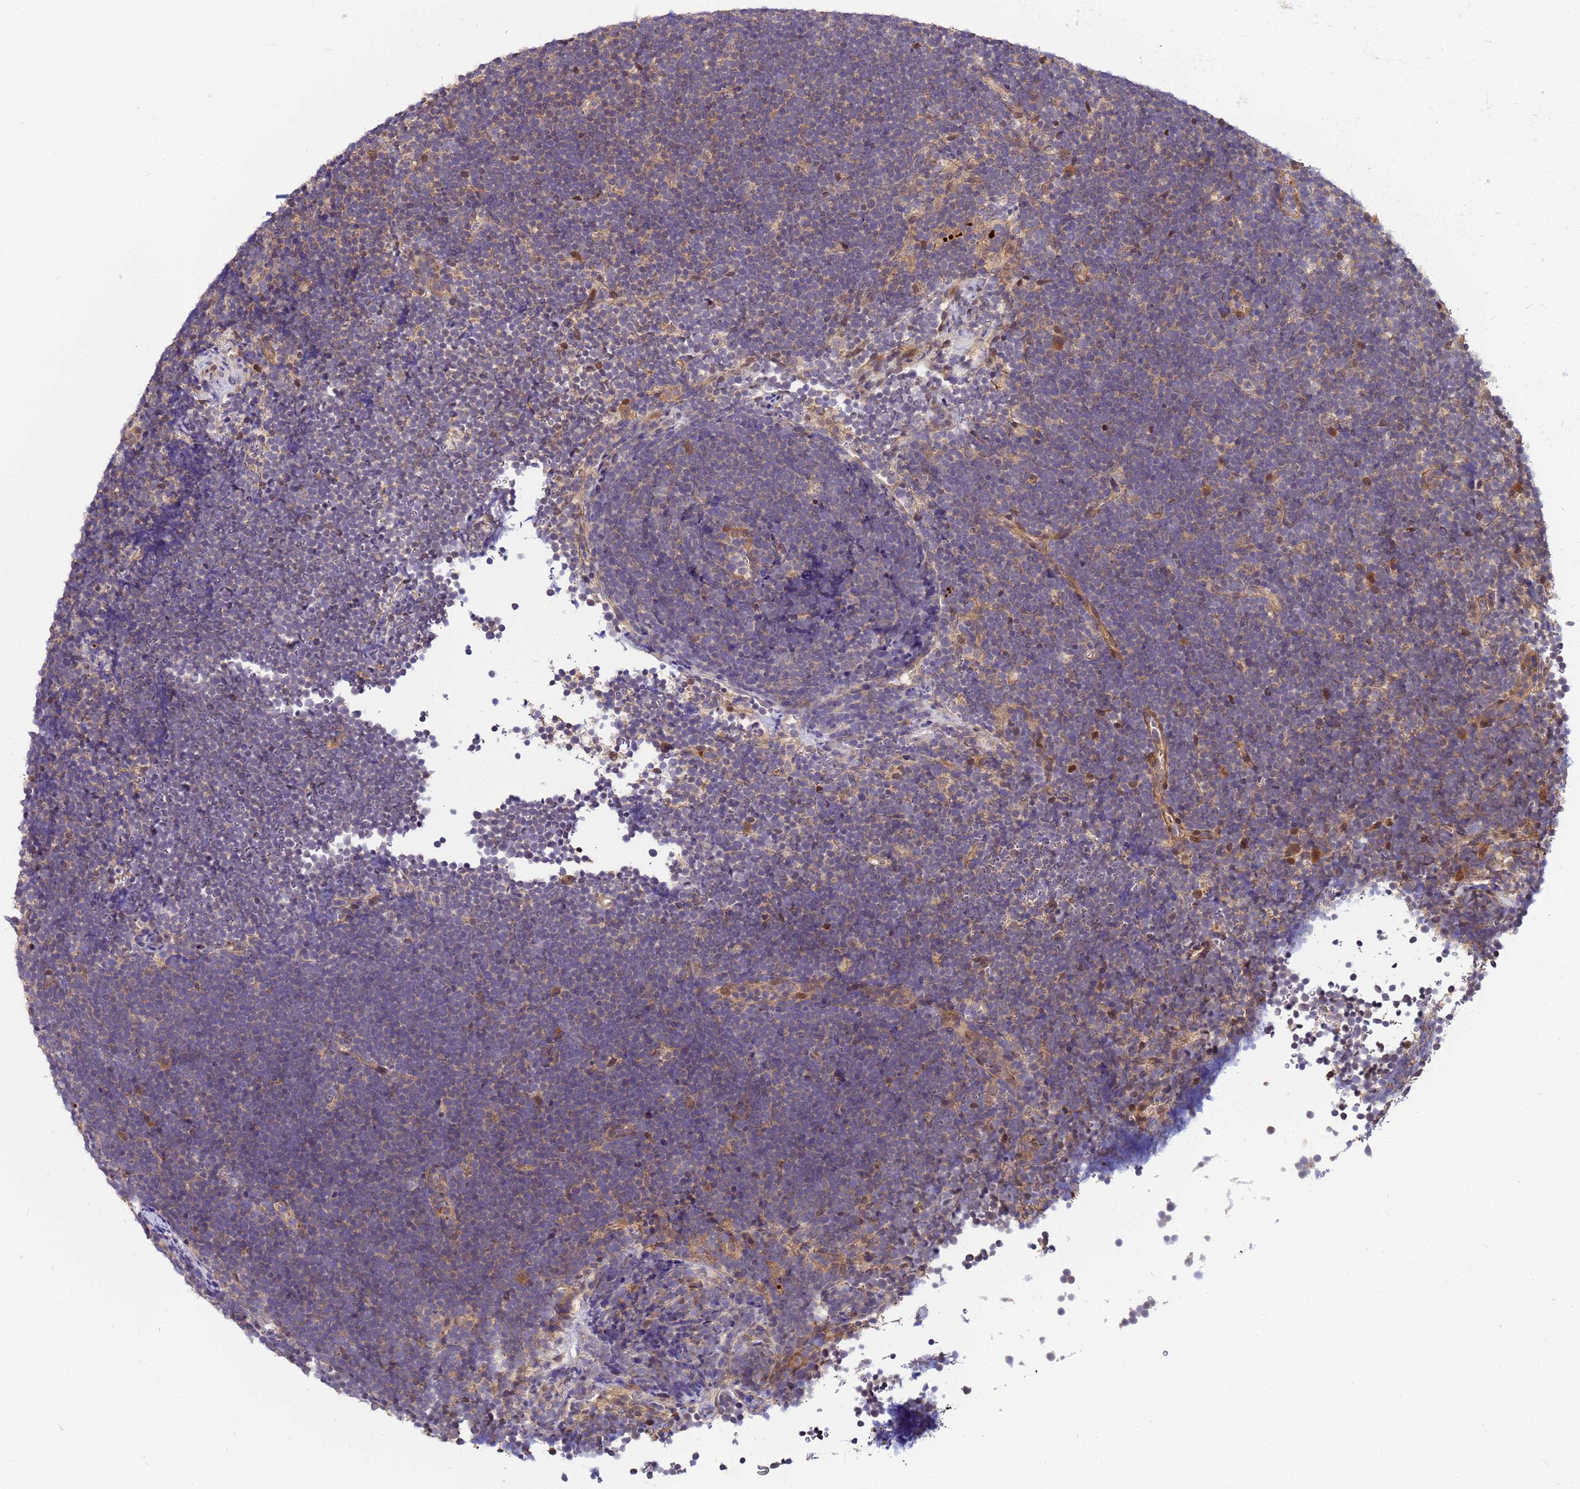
{"staining": {"intensity": "weak", "quantity": "<25%", "location": "cytoplasmic/membranous"}, "tissue": "lymphoma", "cell_type": "Tumor cells", "image_type": "cancer", "snomed": [{"axis": "morphology", "description": "Malignant lymphoma, non-Hodgkin's type, High grade"}, {"axis": "topography", "description": "Lymph node"}], "caption": "DAB immunohistochemical staining of human lymphoma displays no significant staining in tumor cells. The staining was performed using DAB to visualize the protein expression in brown, while the nuclei were stained in blue with hematoxylin (Magnification: 20x).", "gene": "DUS4L", "patient": {"sex": "male", "age": 13}}